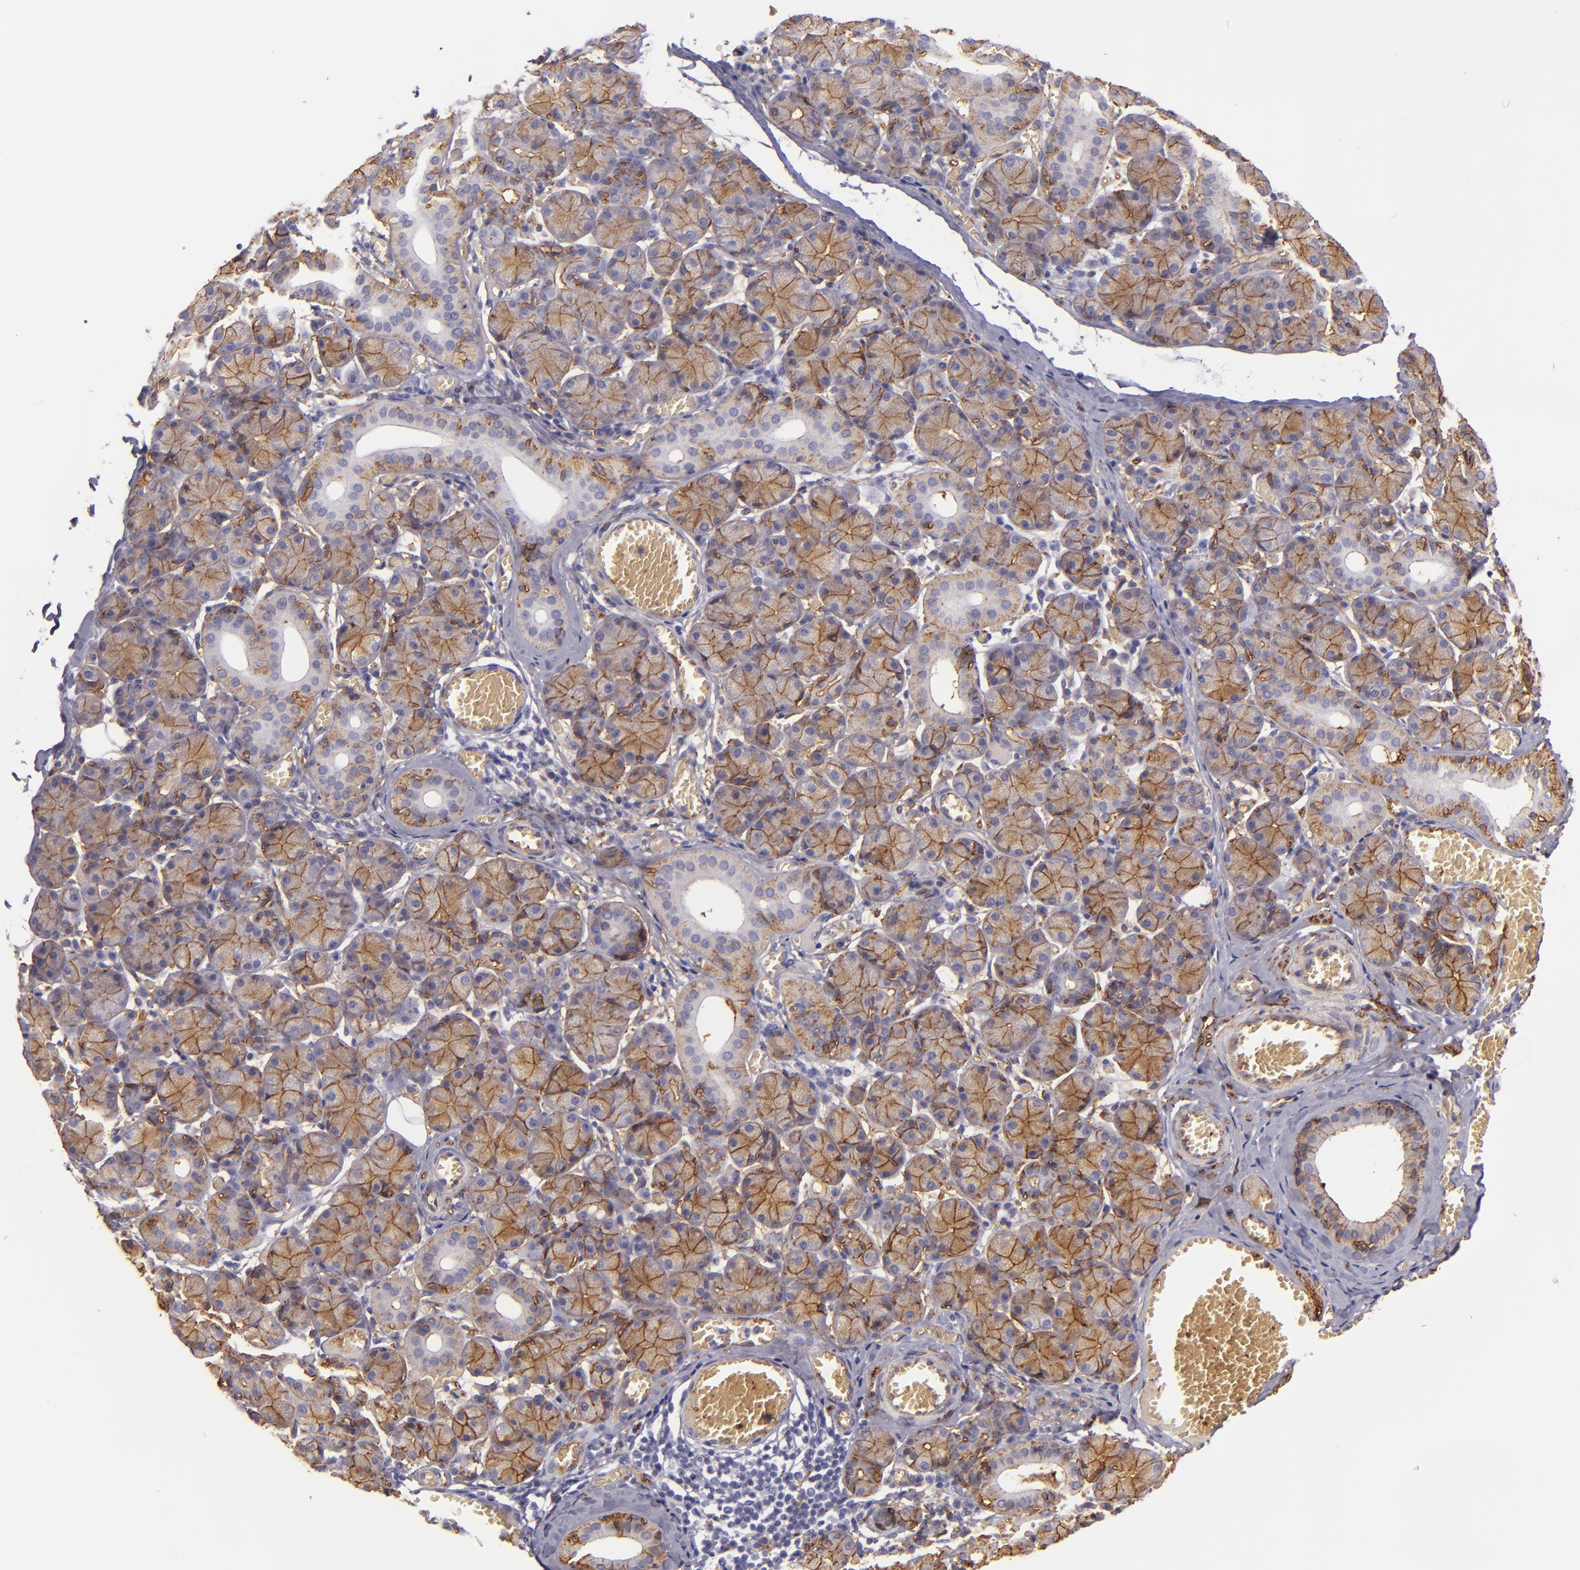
{"staining": {"intensity": "strong", "quantity": ">75%", "location": "cytoplasmic/membranous"}, "tissue": "salivary gland", "cell_type": "Glandular cells", "image_type": "normal", "snomed": [{"axis": "morphology", "description": "Normal tissue, NOS"}, {"axis": "topography", "description": "Salivary gland"}], "caption": "Approximately >75% of glandular cells in unremarkable human salivary gland display strong cytoplasmic/membranous protein staining as visualized by brown immunohistochemical staining.", "gene": "CD9", "patient": {"sex": "female", "age": 24}}